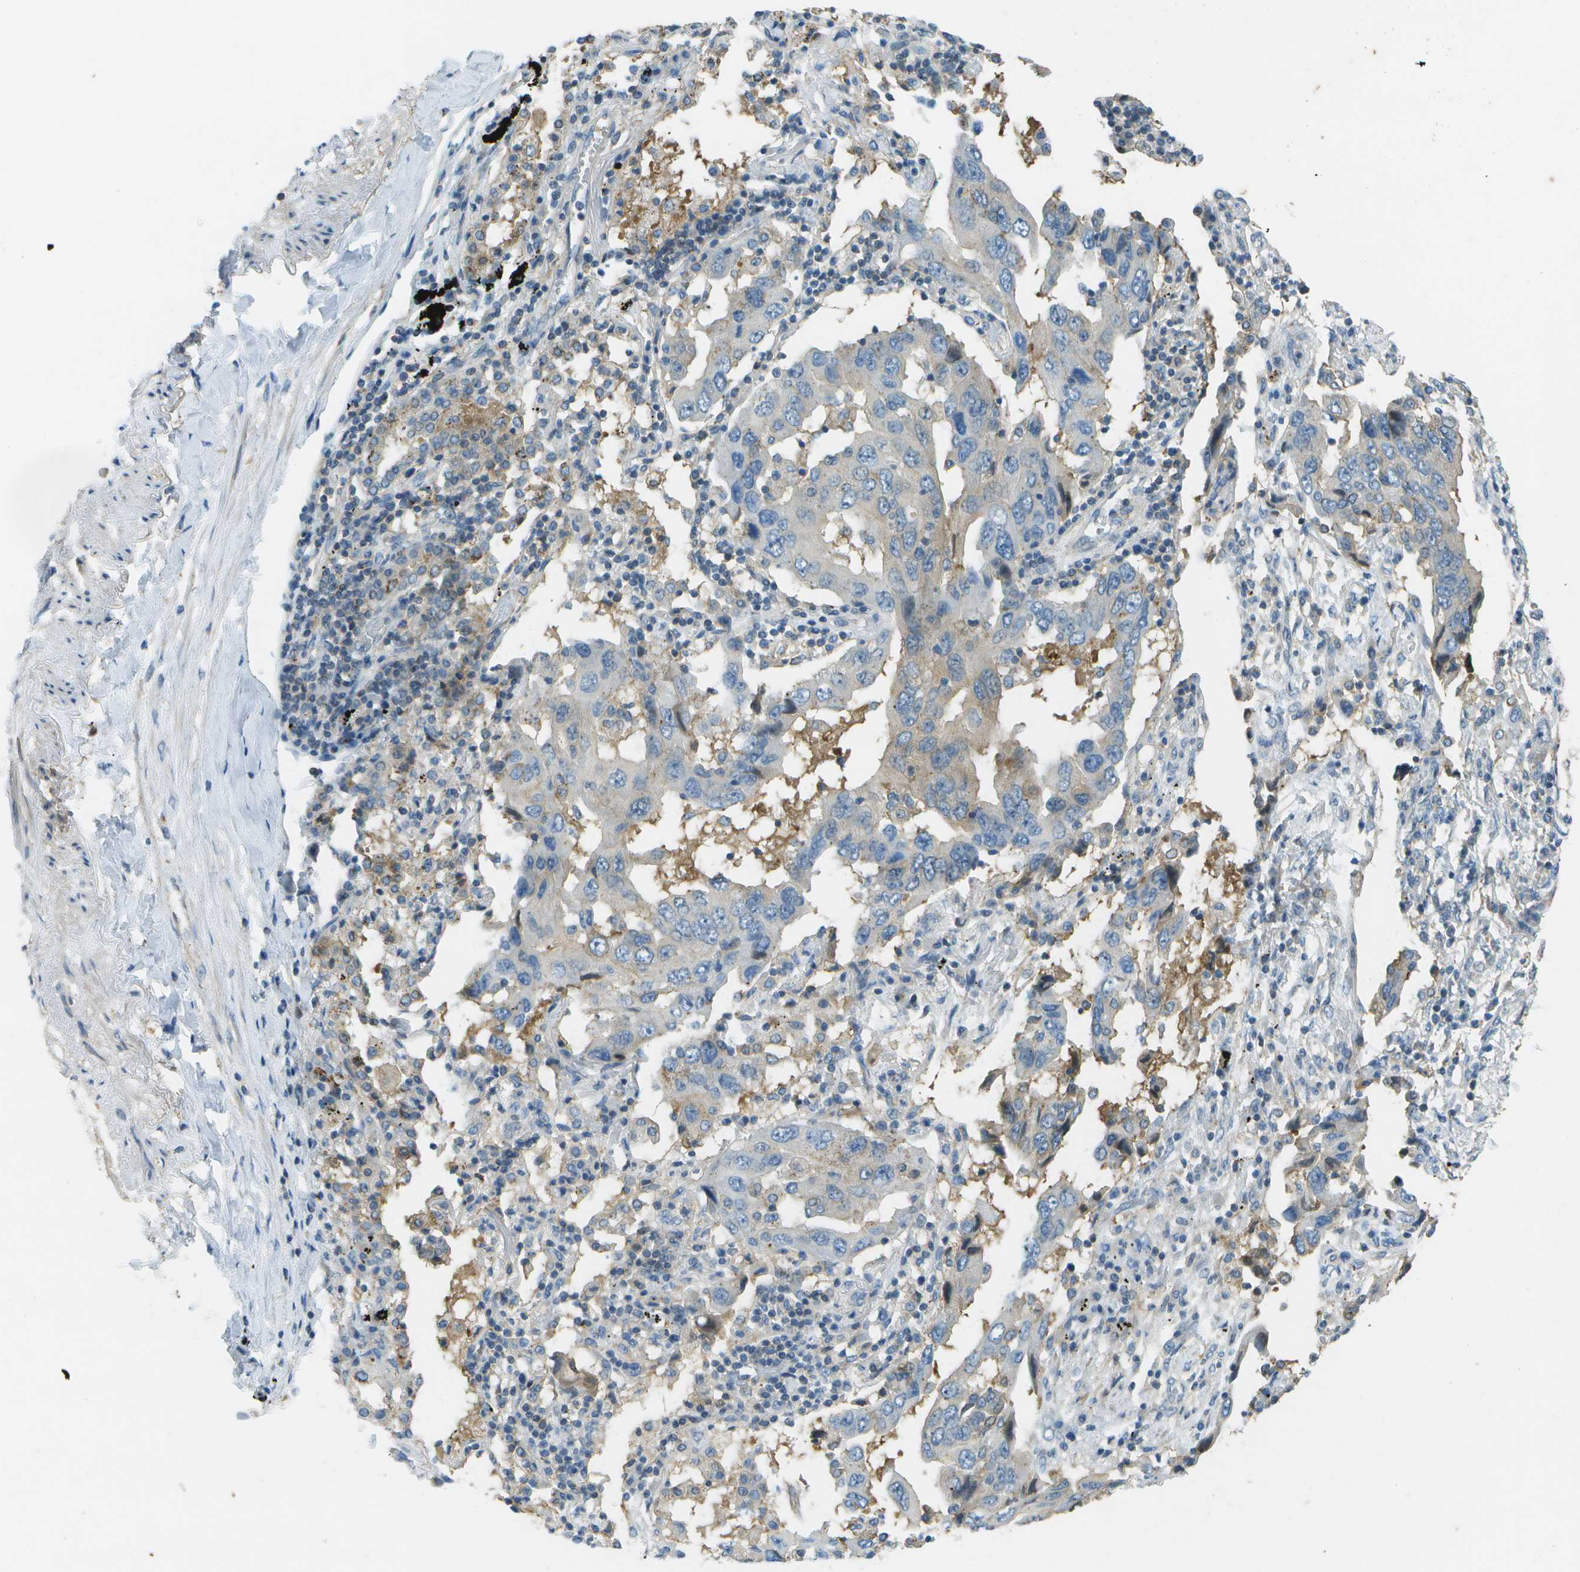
{"staining": {"intensity": "weak", "quantity": "<25%", "location": "cytoplasmic/membranous"}, "tissue": "lung cancer", "cell_type": "Tumor cells", "image_type": "cancer", "snomed": [{"axis": "morphology", "description": "Adenocarcinoma, NOS"}, {"axis": "topography", "description": "Lung"}], "caption": "This micrograph is of lung adenocarcinoma stained with immunohistochemistry to label a protein in brown with the nuclei are counter-stained blue. There is no expression in tumor cells. Brightfield microscopy of immunohistochemistry stained with DAB (3,3'-diaminobenzidine) (brown) and hematoxylin (blue), captured at high magnification.", "gene": "LRRC66", "patient": {"sex": "female", "age": 65}}